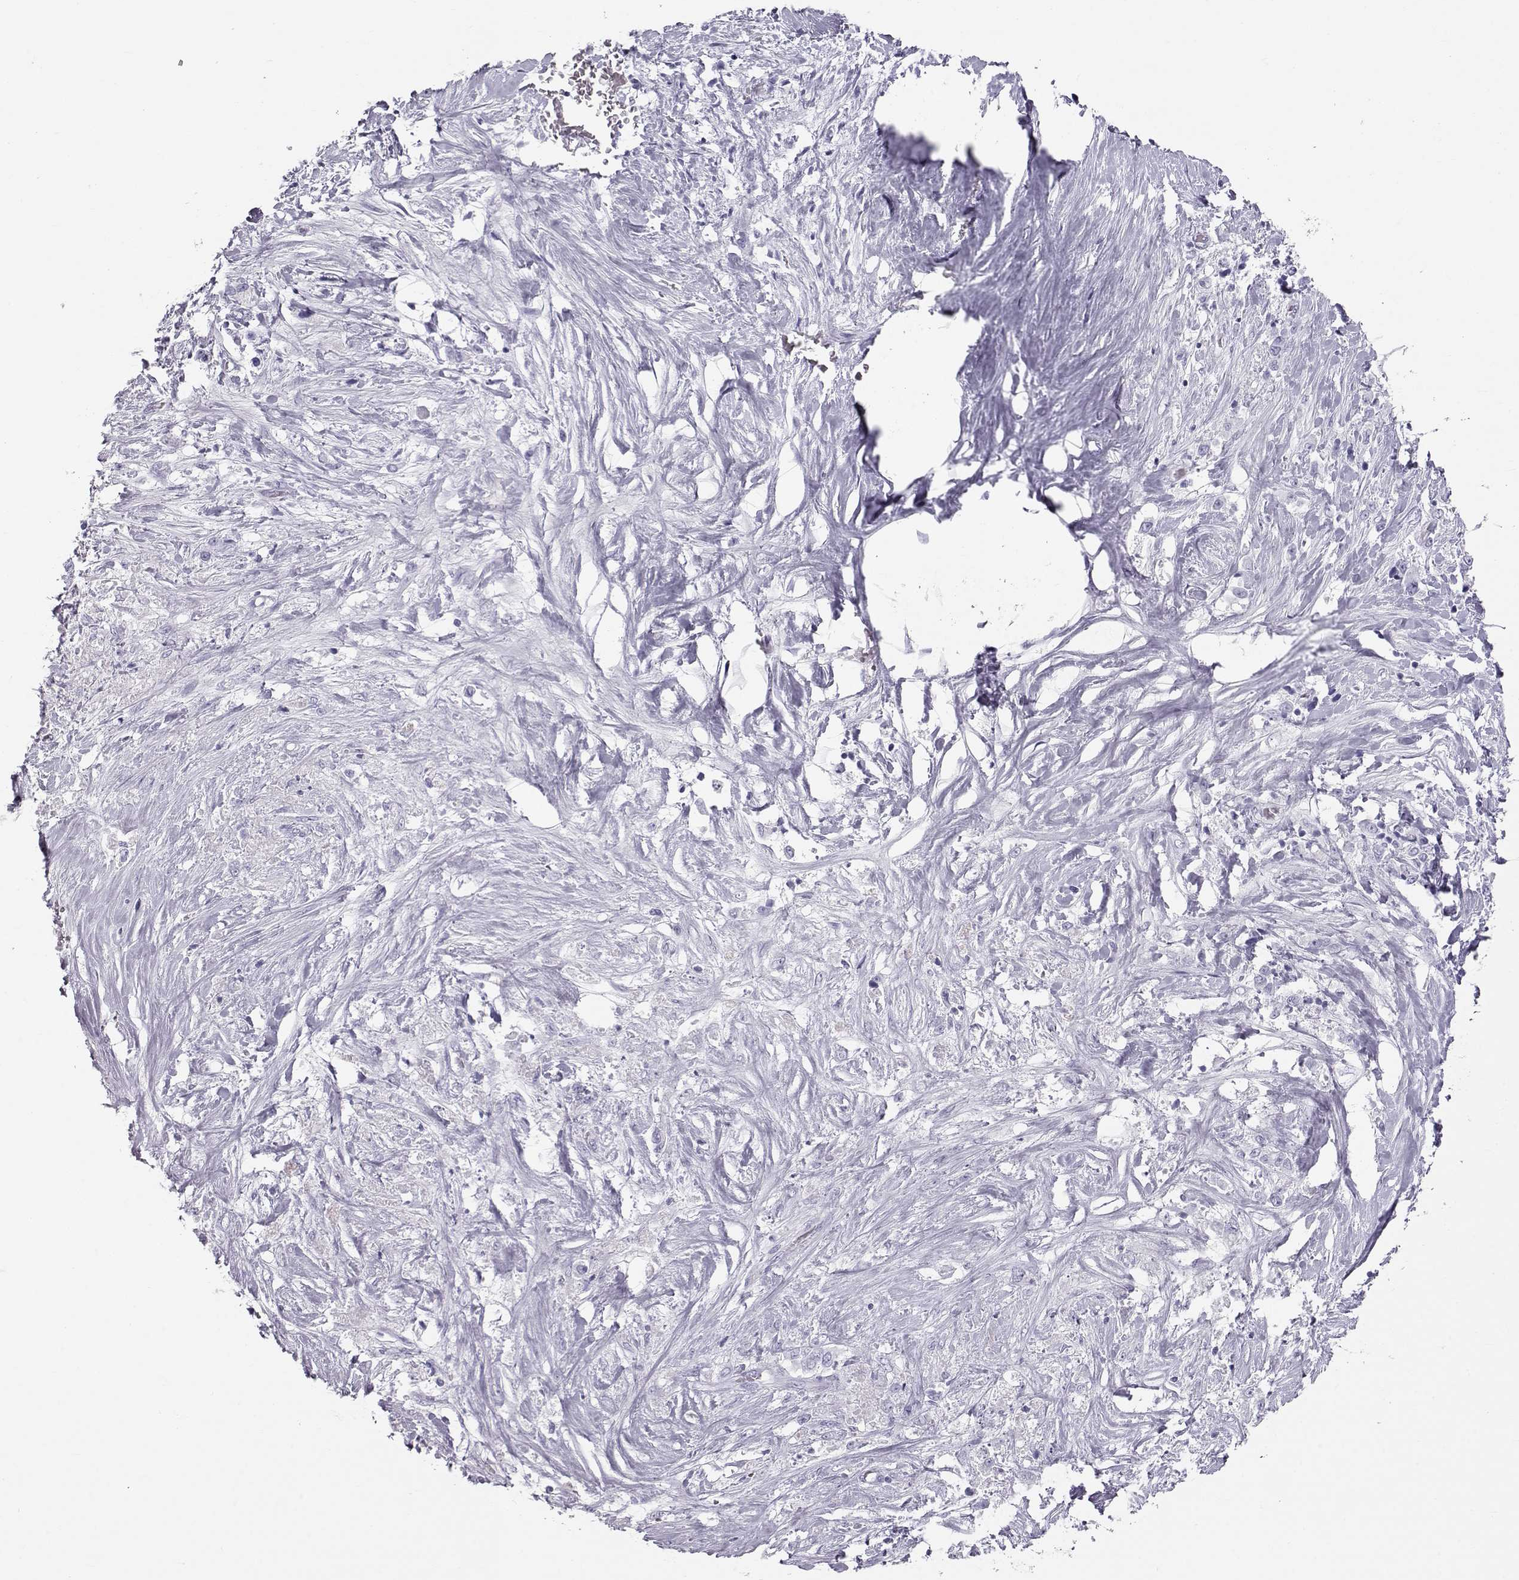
{"staining": {"intensity": "negative", "quantity": "none", "location": "none"}, "tissue": "stomach cancer", "cell_type": "Tumor cells", "image_type": "cancer", "snomed": [{"axis": "morphology", "description": "Adenocarcinoma, NOS"}, {"axis": "topography", "description": "Stomach"}], "caption": "Immunohistochemistry (IHC) micrograph of neoplastic tissue: human stomach cancer (adenocarcinoma) stained with DAB (3,3'-diaminobenzidine) reveals no significant protein expression in tumor cells.", "gene": "RD3", "patient": {"sex": "female", "age": 76}}